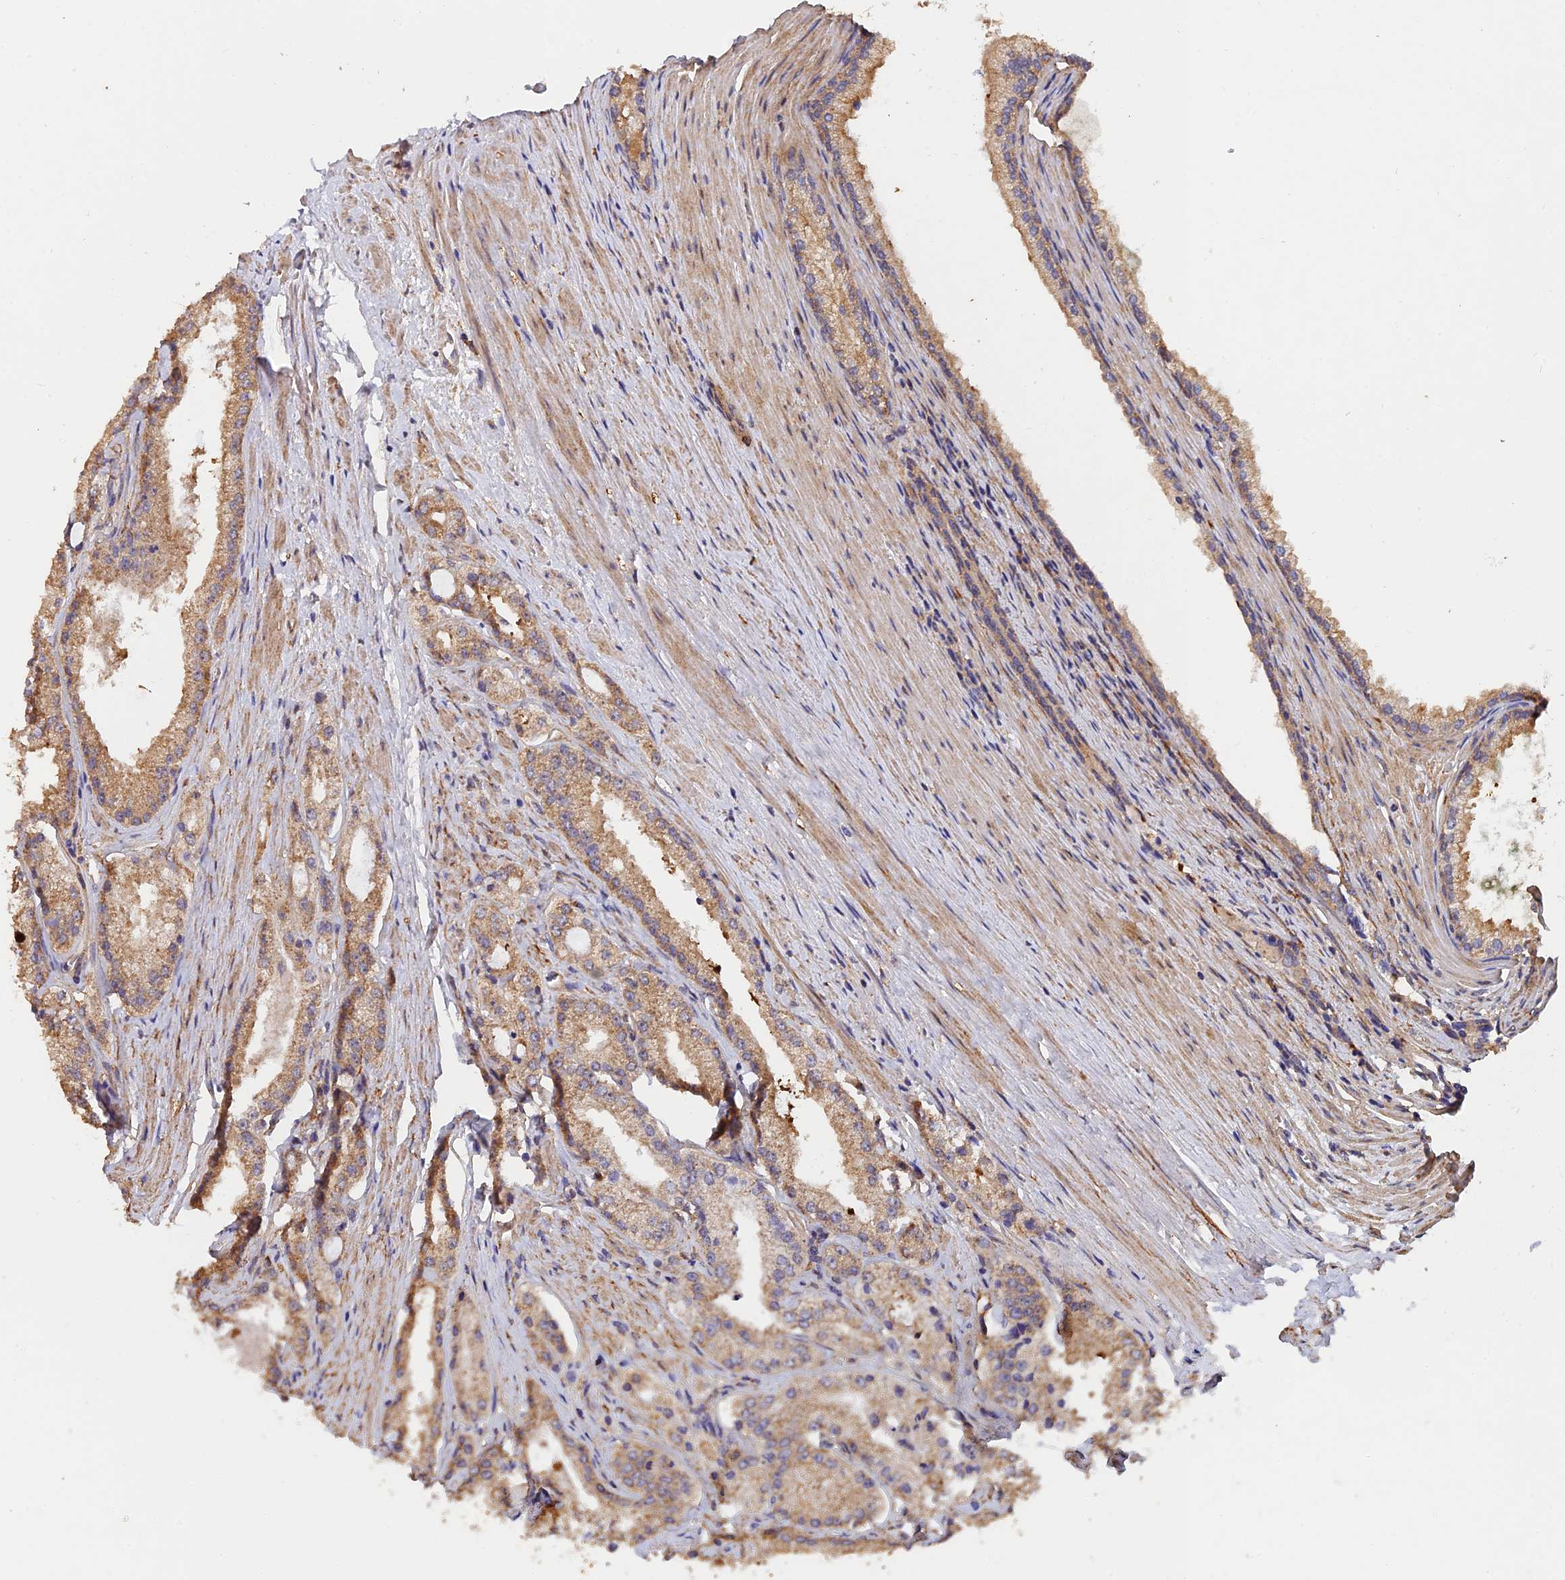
{"staining": {"intensity": "moderate", "quantity": ">75%", "location": "cytoplasmic/membranous"}, "tissue": "prostate cancer", "cell_type": "Tumor cells", "image_type": "cancer", "snomed": [{"axis": "morphology", "description": "Adenocarcinoma, Low grade"}, {"axis": "topography", "description": "Prostate"}], "caption": "Brown immunohistochemical staining in human prostate cancer reveals moderate cytoplasmic/membranous positivity in about >75% of tumor cells. The staining was performed using DAB to visualize the protein expression in brown, while the nuclei were stained in blue with hematoxylin (Magnification: 20x).", "gene": "SLC38A11", "patient": {"sex": "male", "age": 69}}